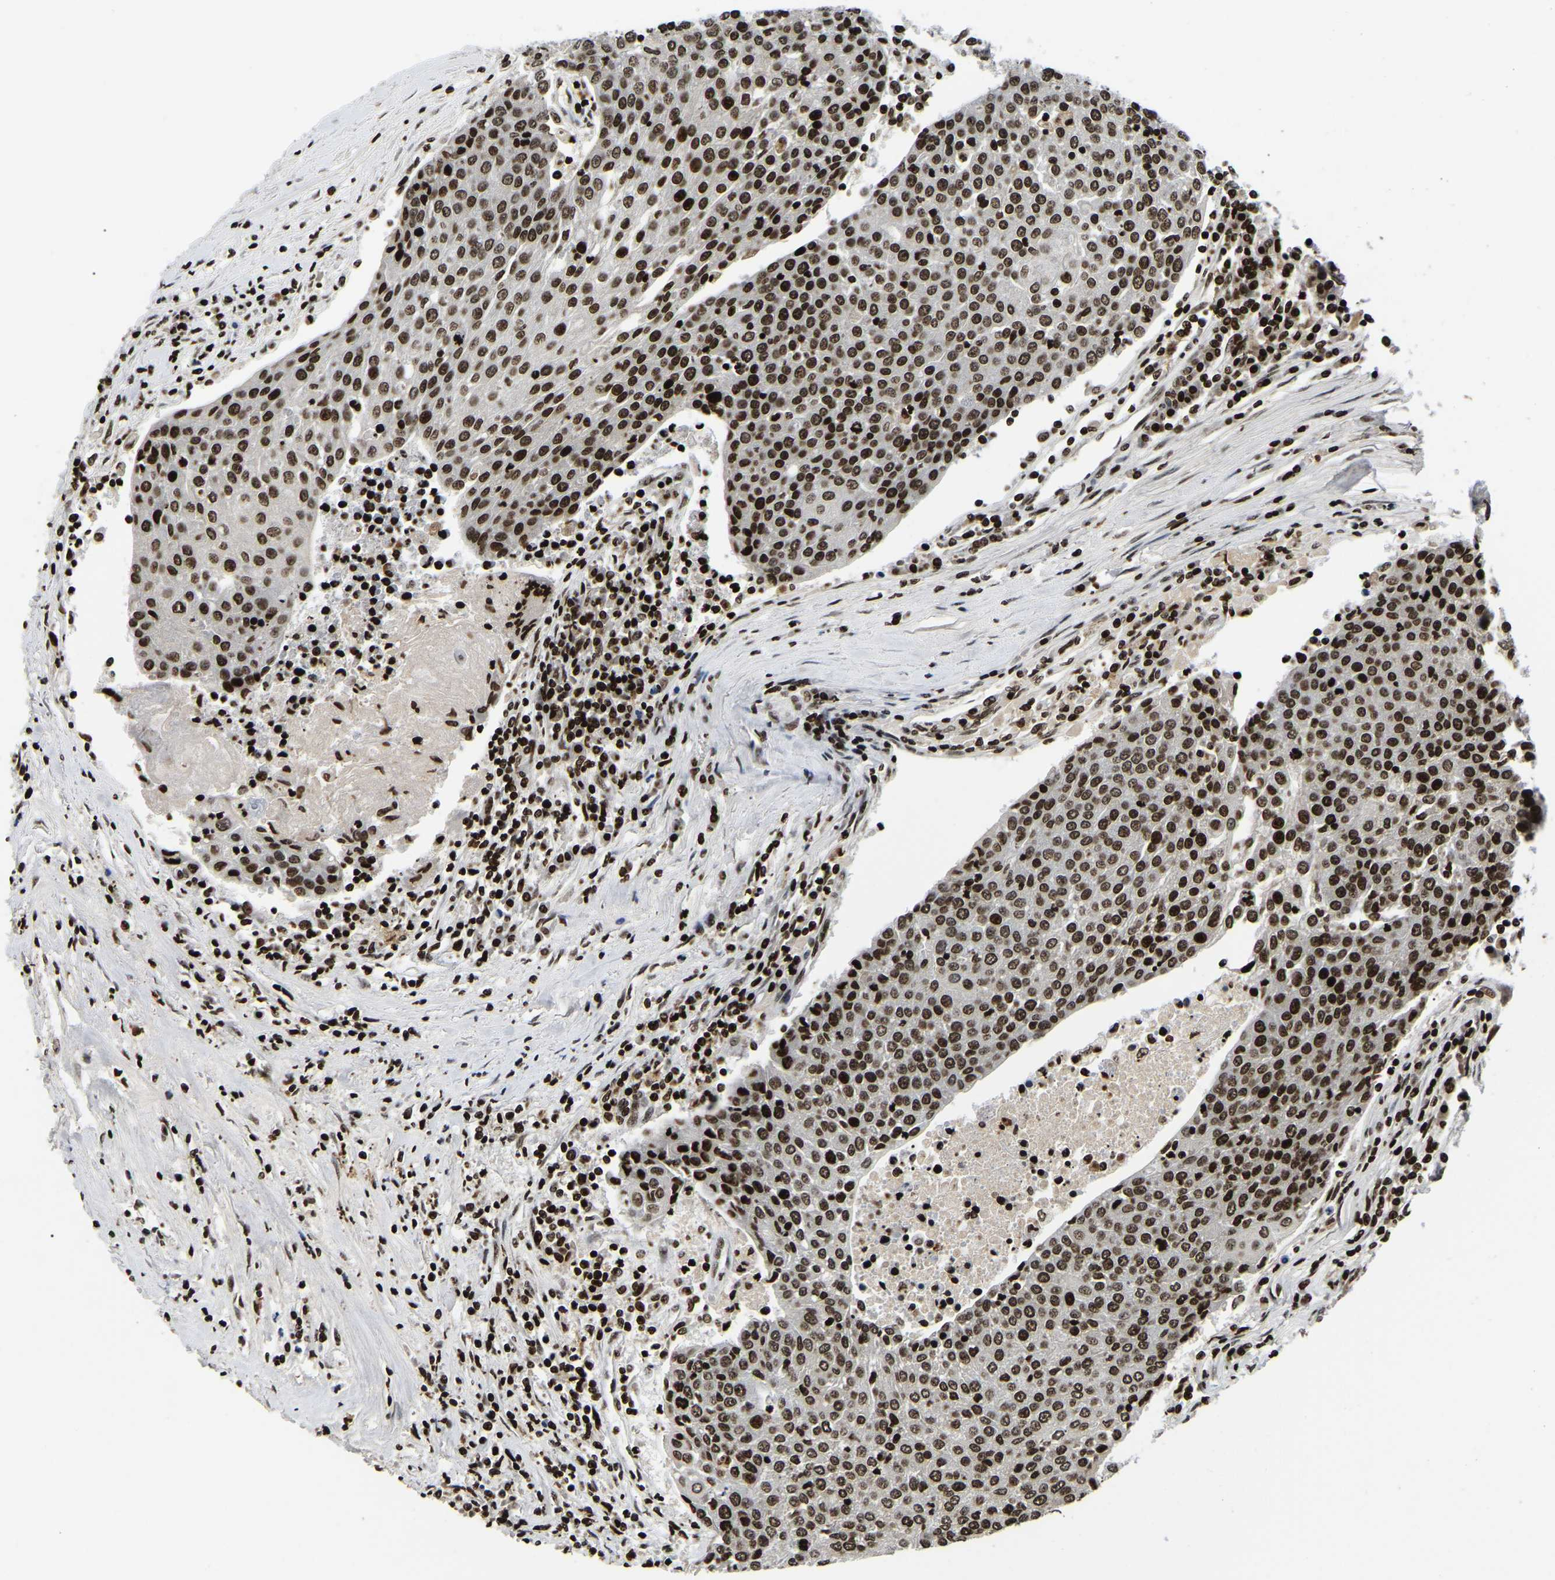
{"staining": {"intensity": "strong", "quantity": ">75%", "location": "nuclear"}, "tissue": "urothelial cancer", "cell_type": "Tumor cells", "image_type": "cancer", "snomed": [{"axis": "morphology", "description": "Urothelial carcinoma, High grade"}, {"axis": "topography", "description": "Urinary bladder"}], "caption": "Urothelial carcinoma (high-grade) stained for a protein displays strong nuclear positivity in tumor cells. (brown staining indicates protein expression, while blue staining denotes nuclei).", "gene": "LRRC61", "patient": {"sex": "female", "age": 85}}